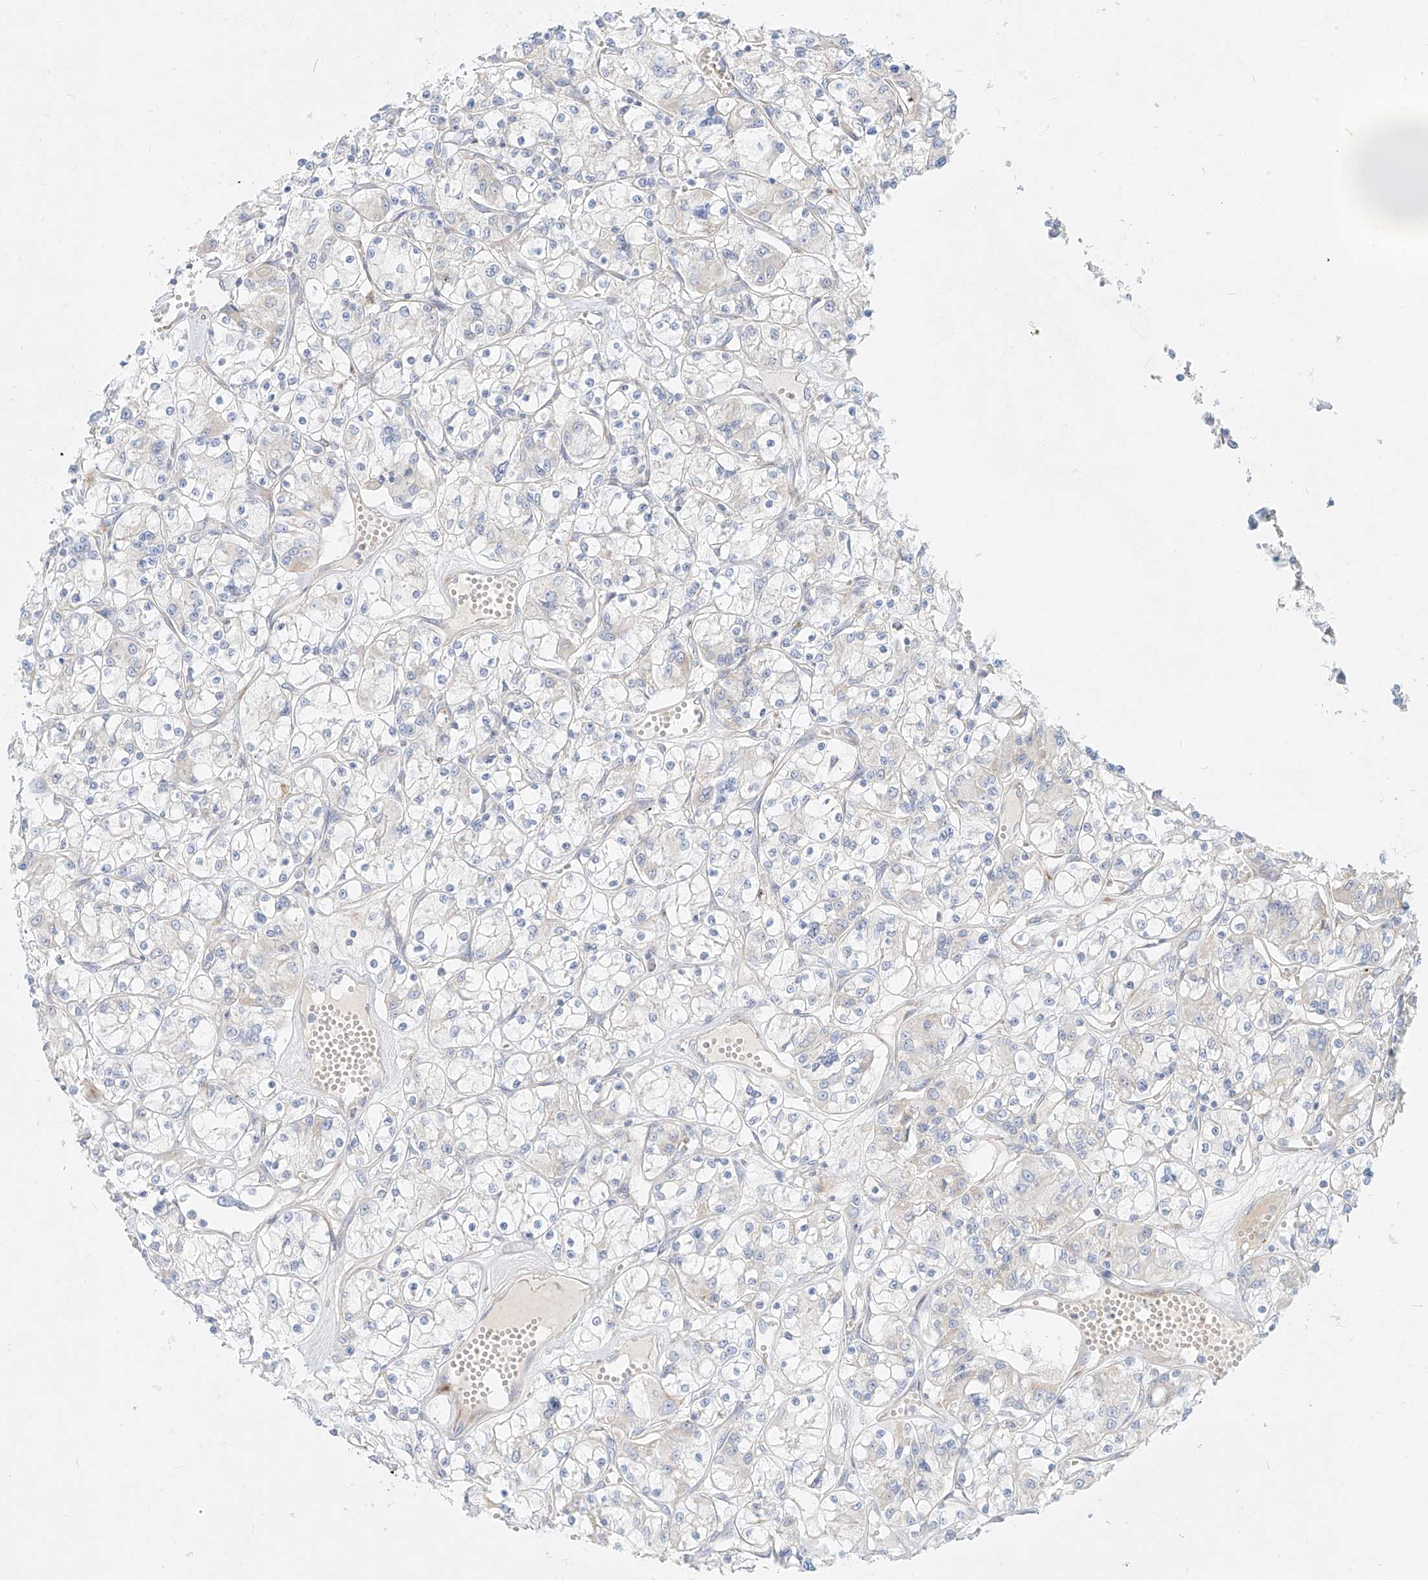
{"staining": {"intensity": "negative", "quantity": "none", "location": "none"}, "tissue": "renal cancer", "cell_type": "Tumor cells", "image_type": "cancer", "snomed": [{"axis": "morphology", "description": "Adenocarcinoma, NOS"}, {"axis": "topography", "description": "Kidney"}], "caption": "This micrograph is of renal adenocarcinoma stained with immunohistochemistry (IHC) to label a protein in brown with the nuclei are counter-stained blue. There is no expression in tumor cells.", "gene": "MTX2", "patient": {"sex": "female", "age": 59}}